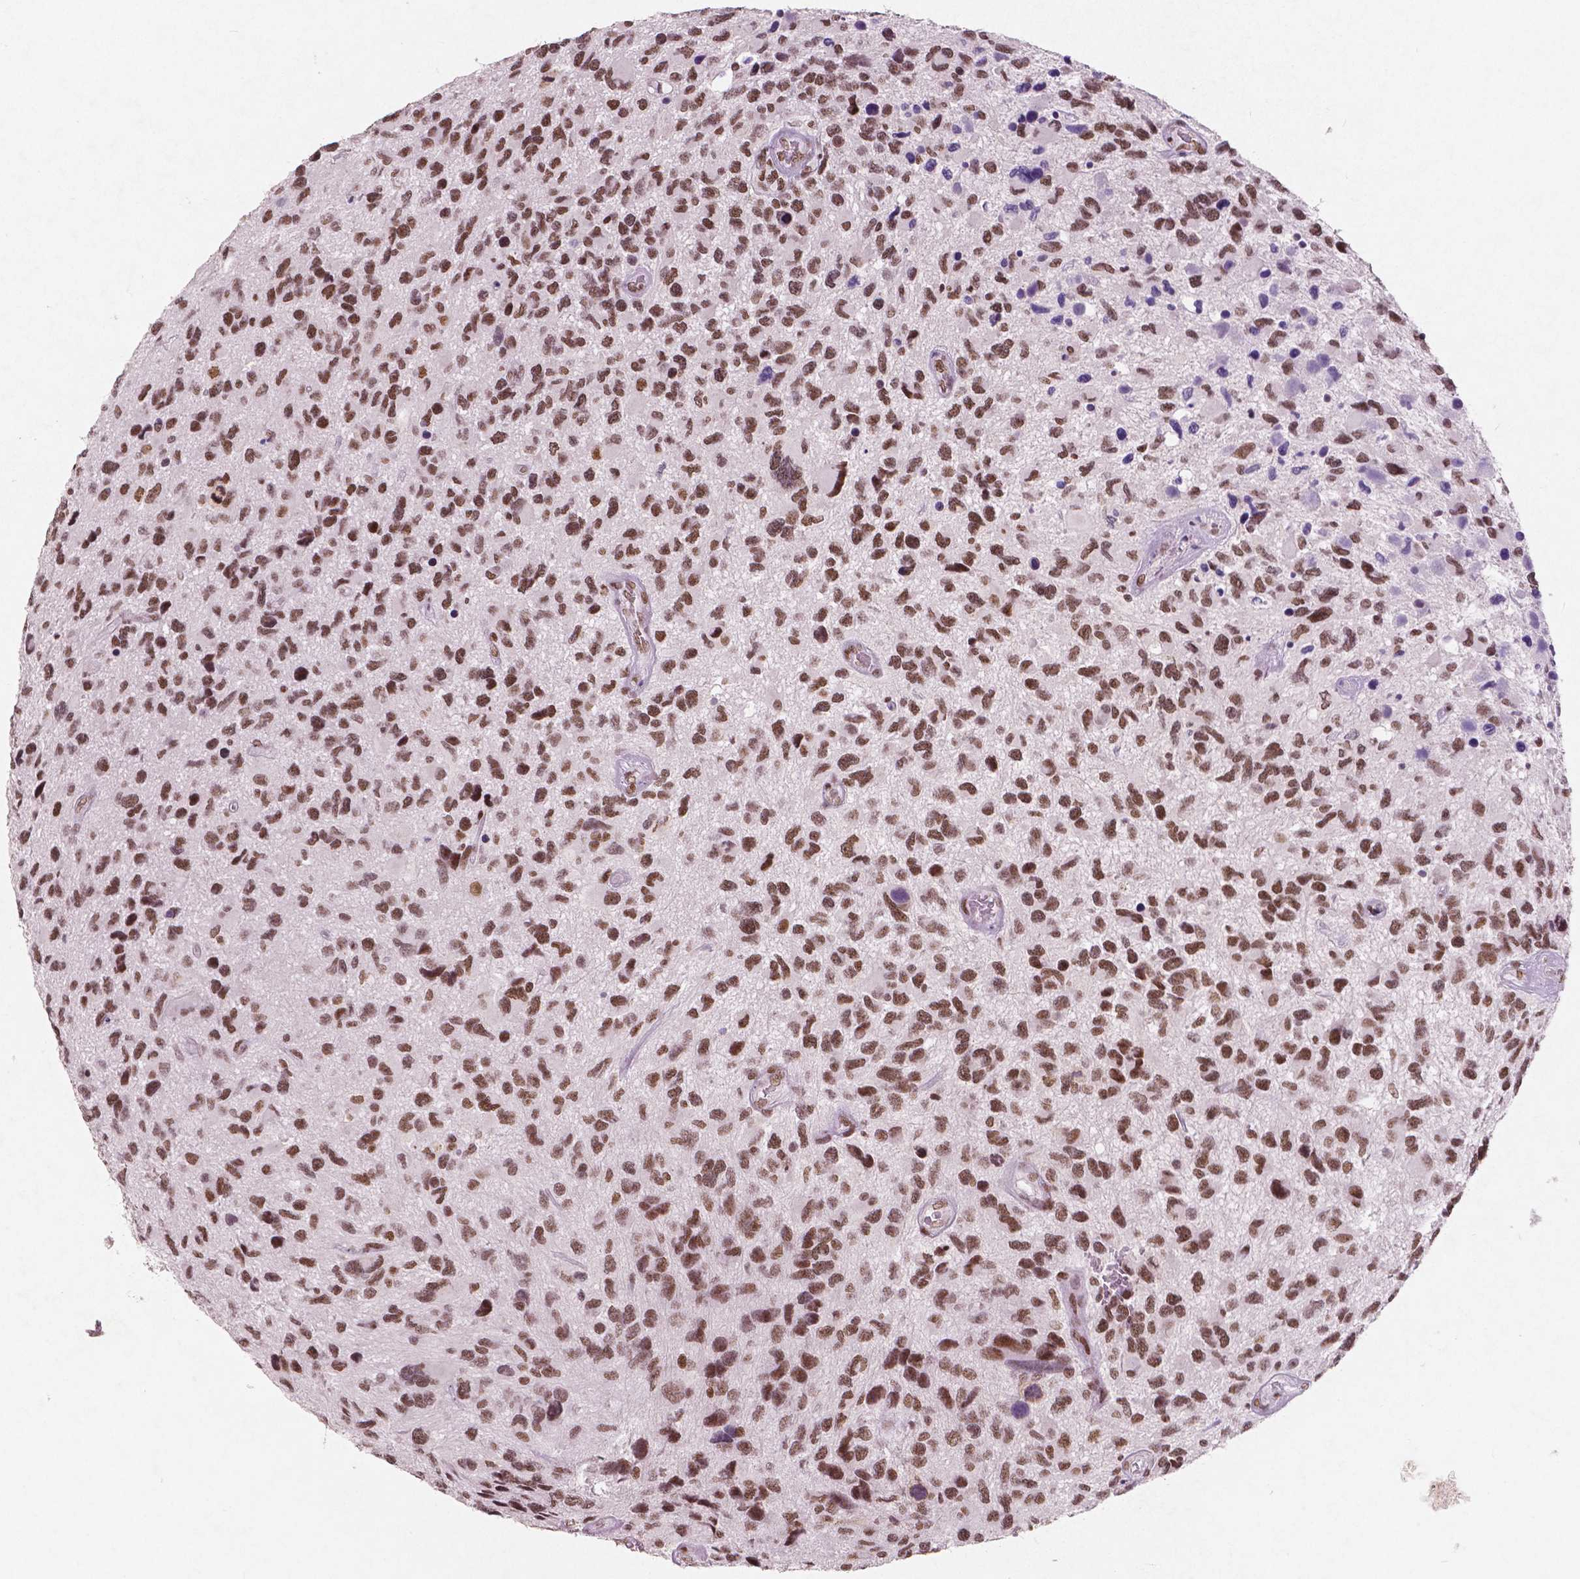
{"staining": {"intensity": "strong", "quantity": ">75%", "location": "nuclear"}, "tissue": "glioma", "cell_type": "Tumor cells", "image_type": "cancer", "snomed": [{"axis": "morphology", "description": "Glioma, malignant, NOS"}, {"axis": "morphology", "description": "Glioma, malignant, High grade"}, {"axis": "topography", "description": "Brain"}], "caption": "Tumor cells demonstrate high levels of strong nuclear expression in approximately >75% of cells in malignant glioma (high-grade).", "gene": "BRD4", "patient": {"sex": "female", "age": 71}}